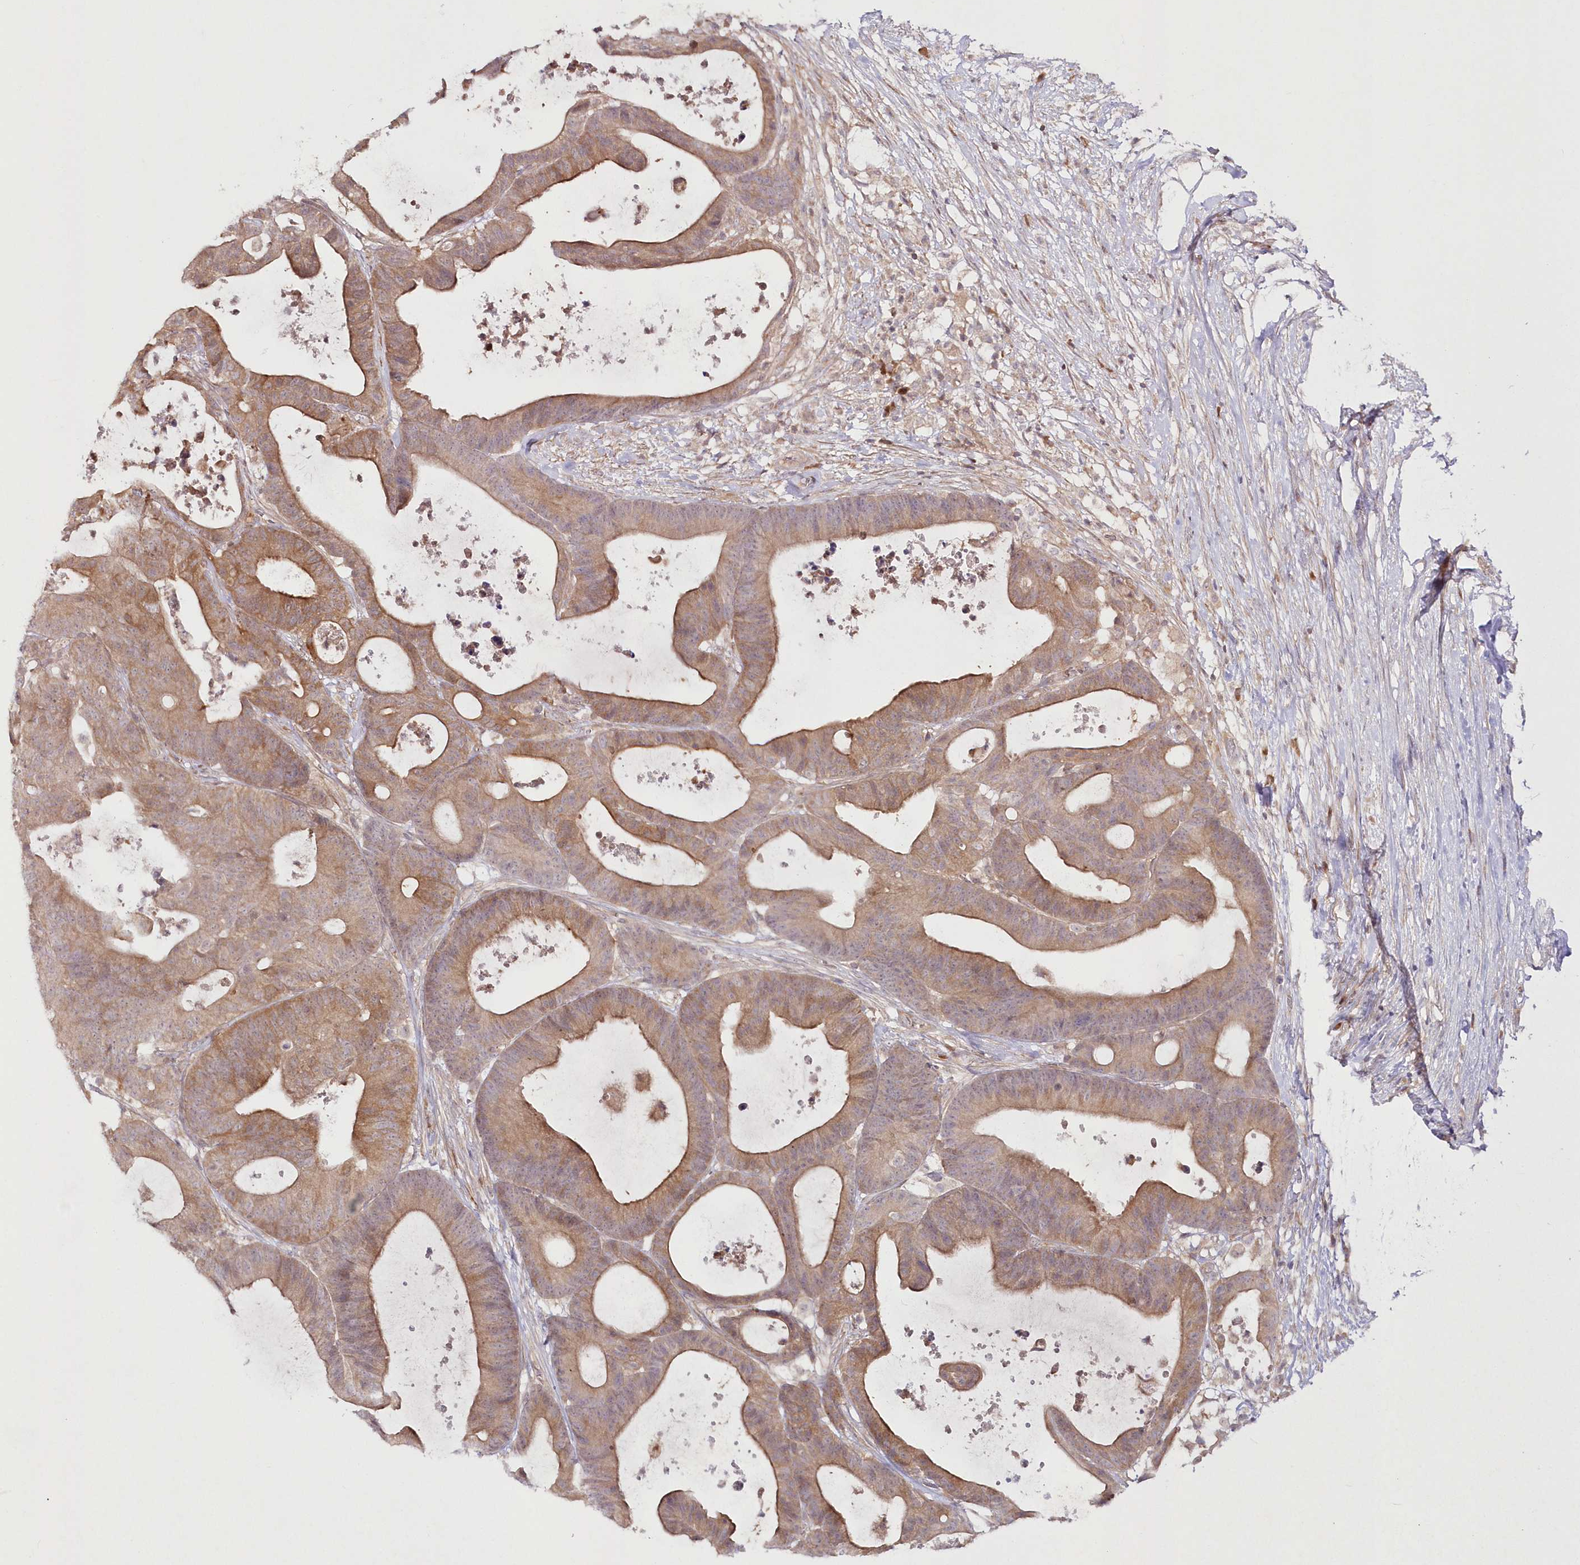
{"staining": {"intensity": "moderate", "quantity": ">75%", "location": "cytoplasmic/membranous"}, "tissue": "colorectal cancer", "cell_type": "Tumor cells", "image_type": "cancer", "snomed": [{"axis": "morphology", "description": "Adenocarcinoma, NOS"}, {"axis": "topography", "description": "Colon"}], "caption": "Tumor cells demonstrate moderate cytoplasmic/membranous staining in approximately >75% of cells in adenocarcinoma (colorectal).", "gene": "IPMK", "patient": {"sex": "female", "age": 84}}